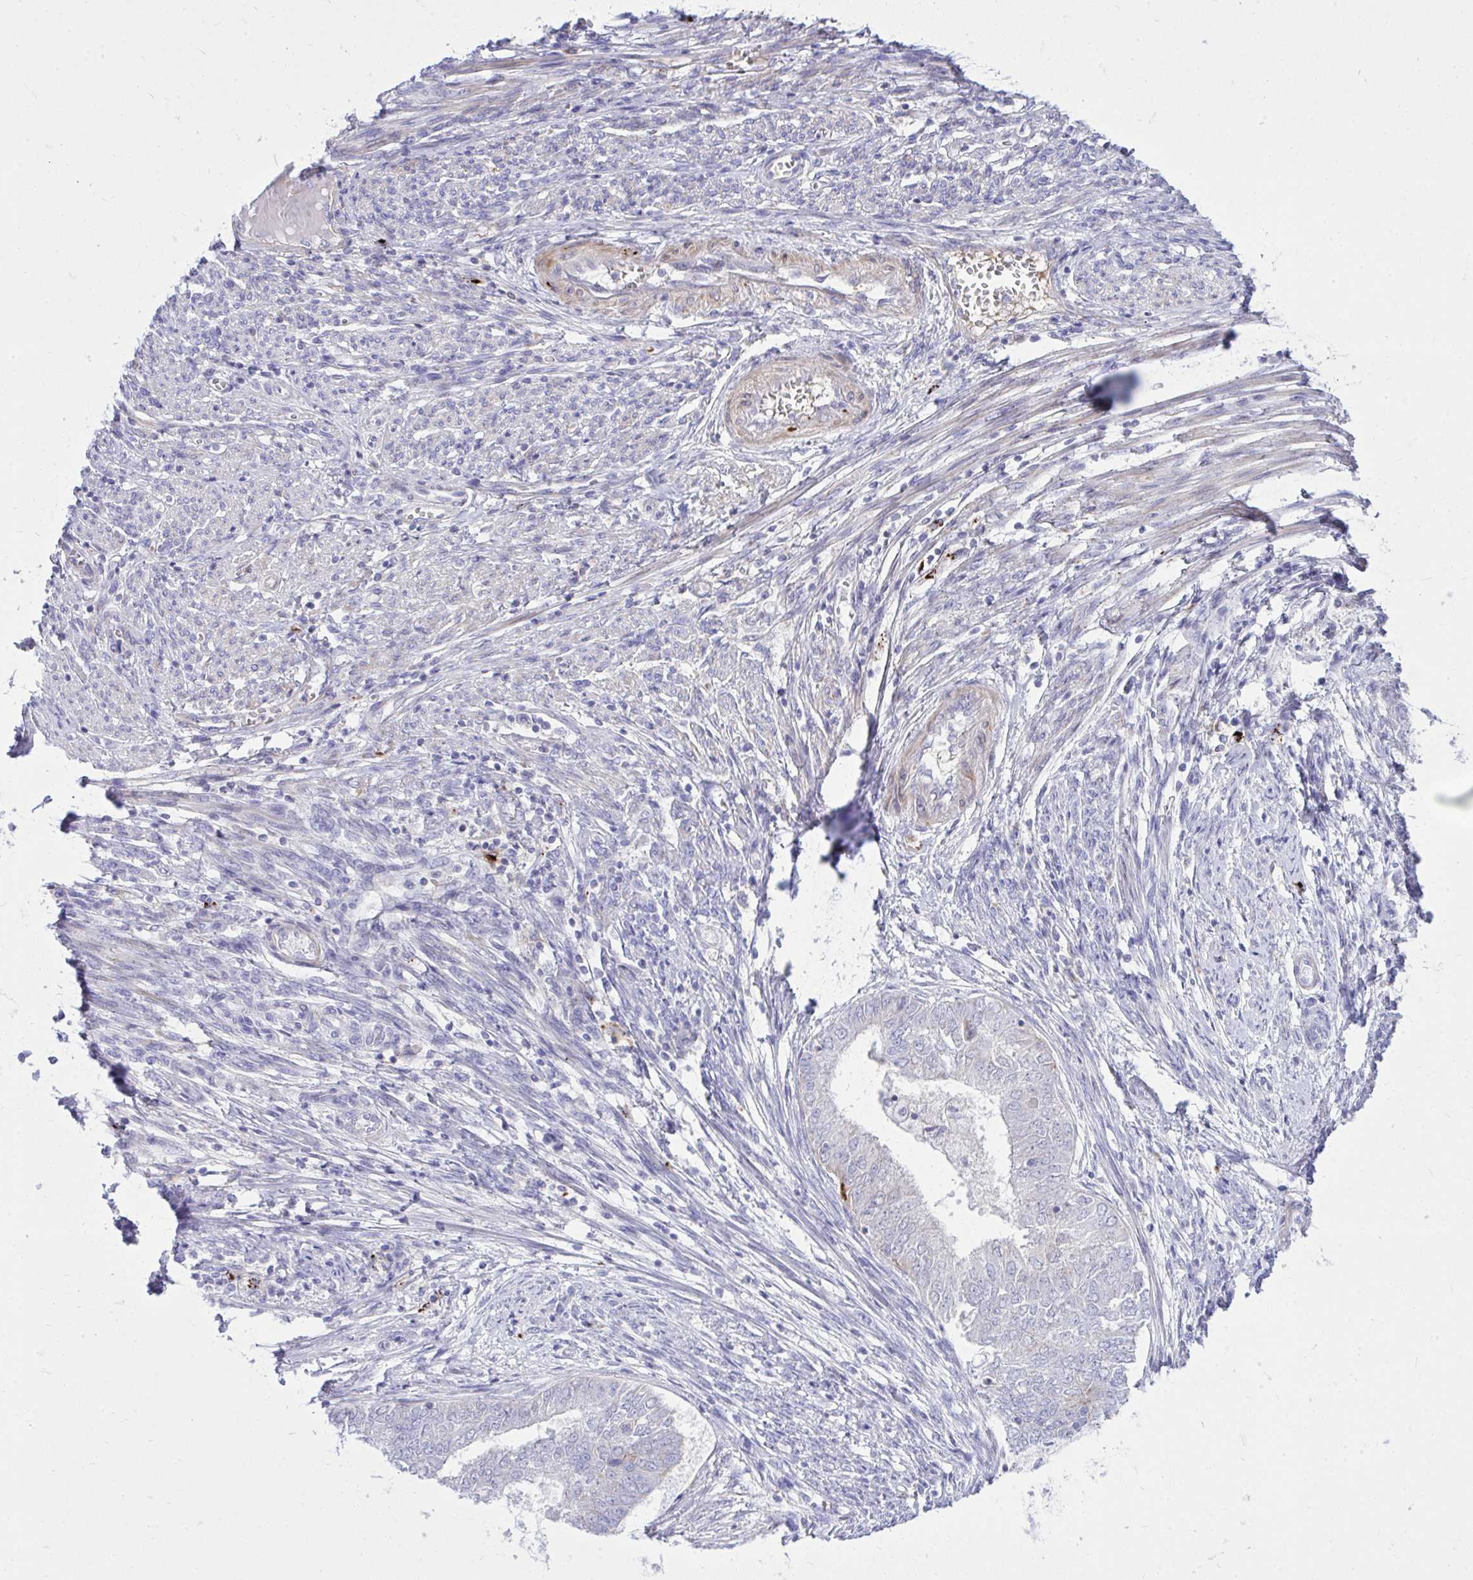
{"staining": {"intensity": "negative", "quantity": "none", "location": "none"}, "tissue": "endometrial cancer", "cell_type": "Tumor cells", "image_type": "cancer", "snomed": [{"axis": "morphology", "description": "Adenocarcinoma, NOS"}, {"axis": "topography", "description": "Endometrium"}], "caption": "High power microscopy micrograph of an immunohistochemistry (IHC) histopathology image of endometrial adenocarcinoma, revealing no significant expression in tumor cells.", "gene": "TP53I11", "patient": {"sex": "female", "age": 62}}